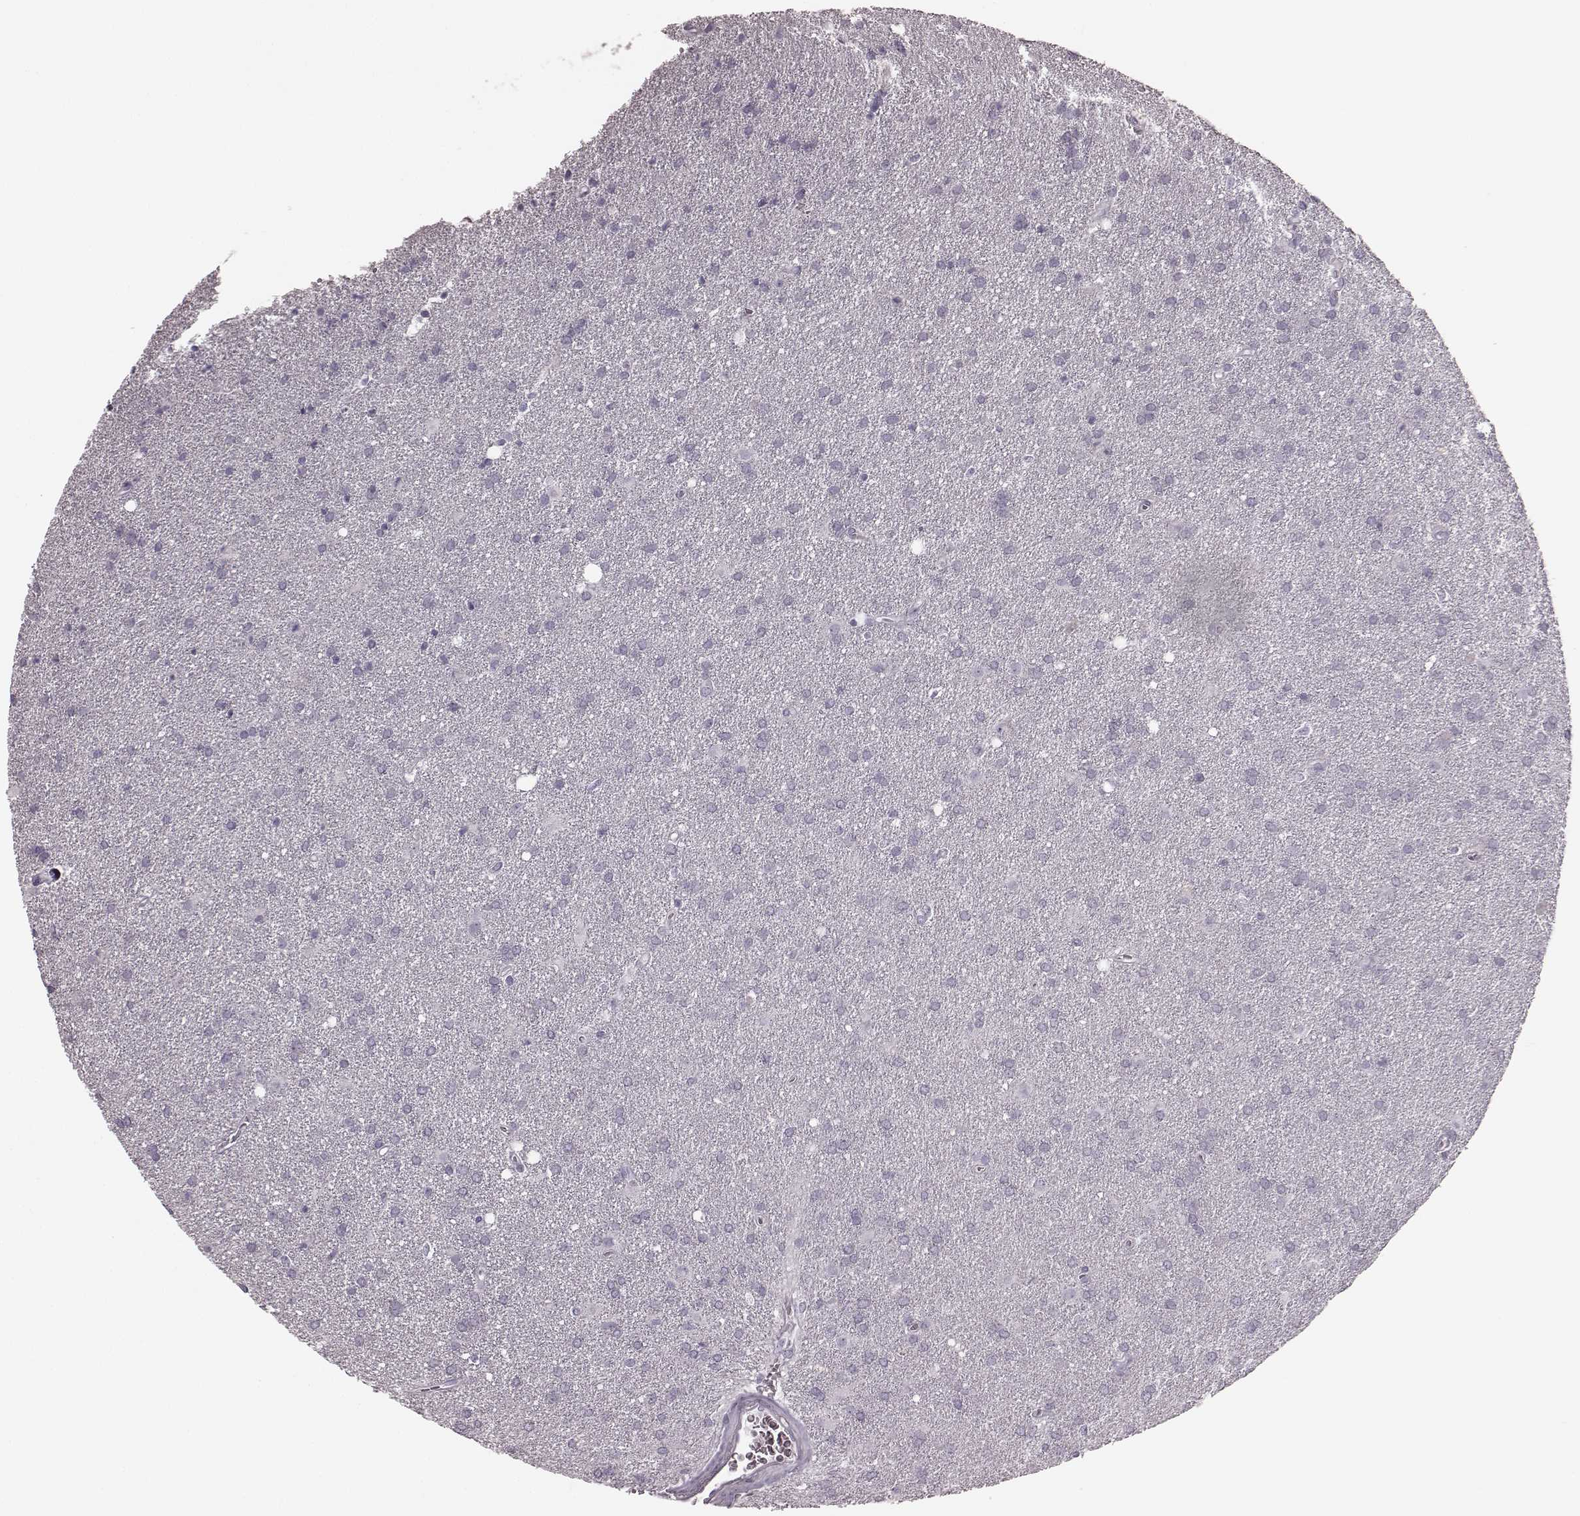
{"staining": {"intensity": "negative", "quantity": "none", "location": "none"}, "tissue": "glioma", "cell_type": "Tumor cells", "image_type": "cancer", "snomed": [{"axis": "morphology", "description": "Glioma, malignant, Low grade"}, {"axis": "topography", "description": "Brain"}], "caption": "Photomicrograph shows no significant protein expression in tumor cells of glioma. (DAB IHC with hematoxylin counter stain).", "gene": "TRPM1", "patient": {"sex": "male", "age": 58}}